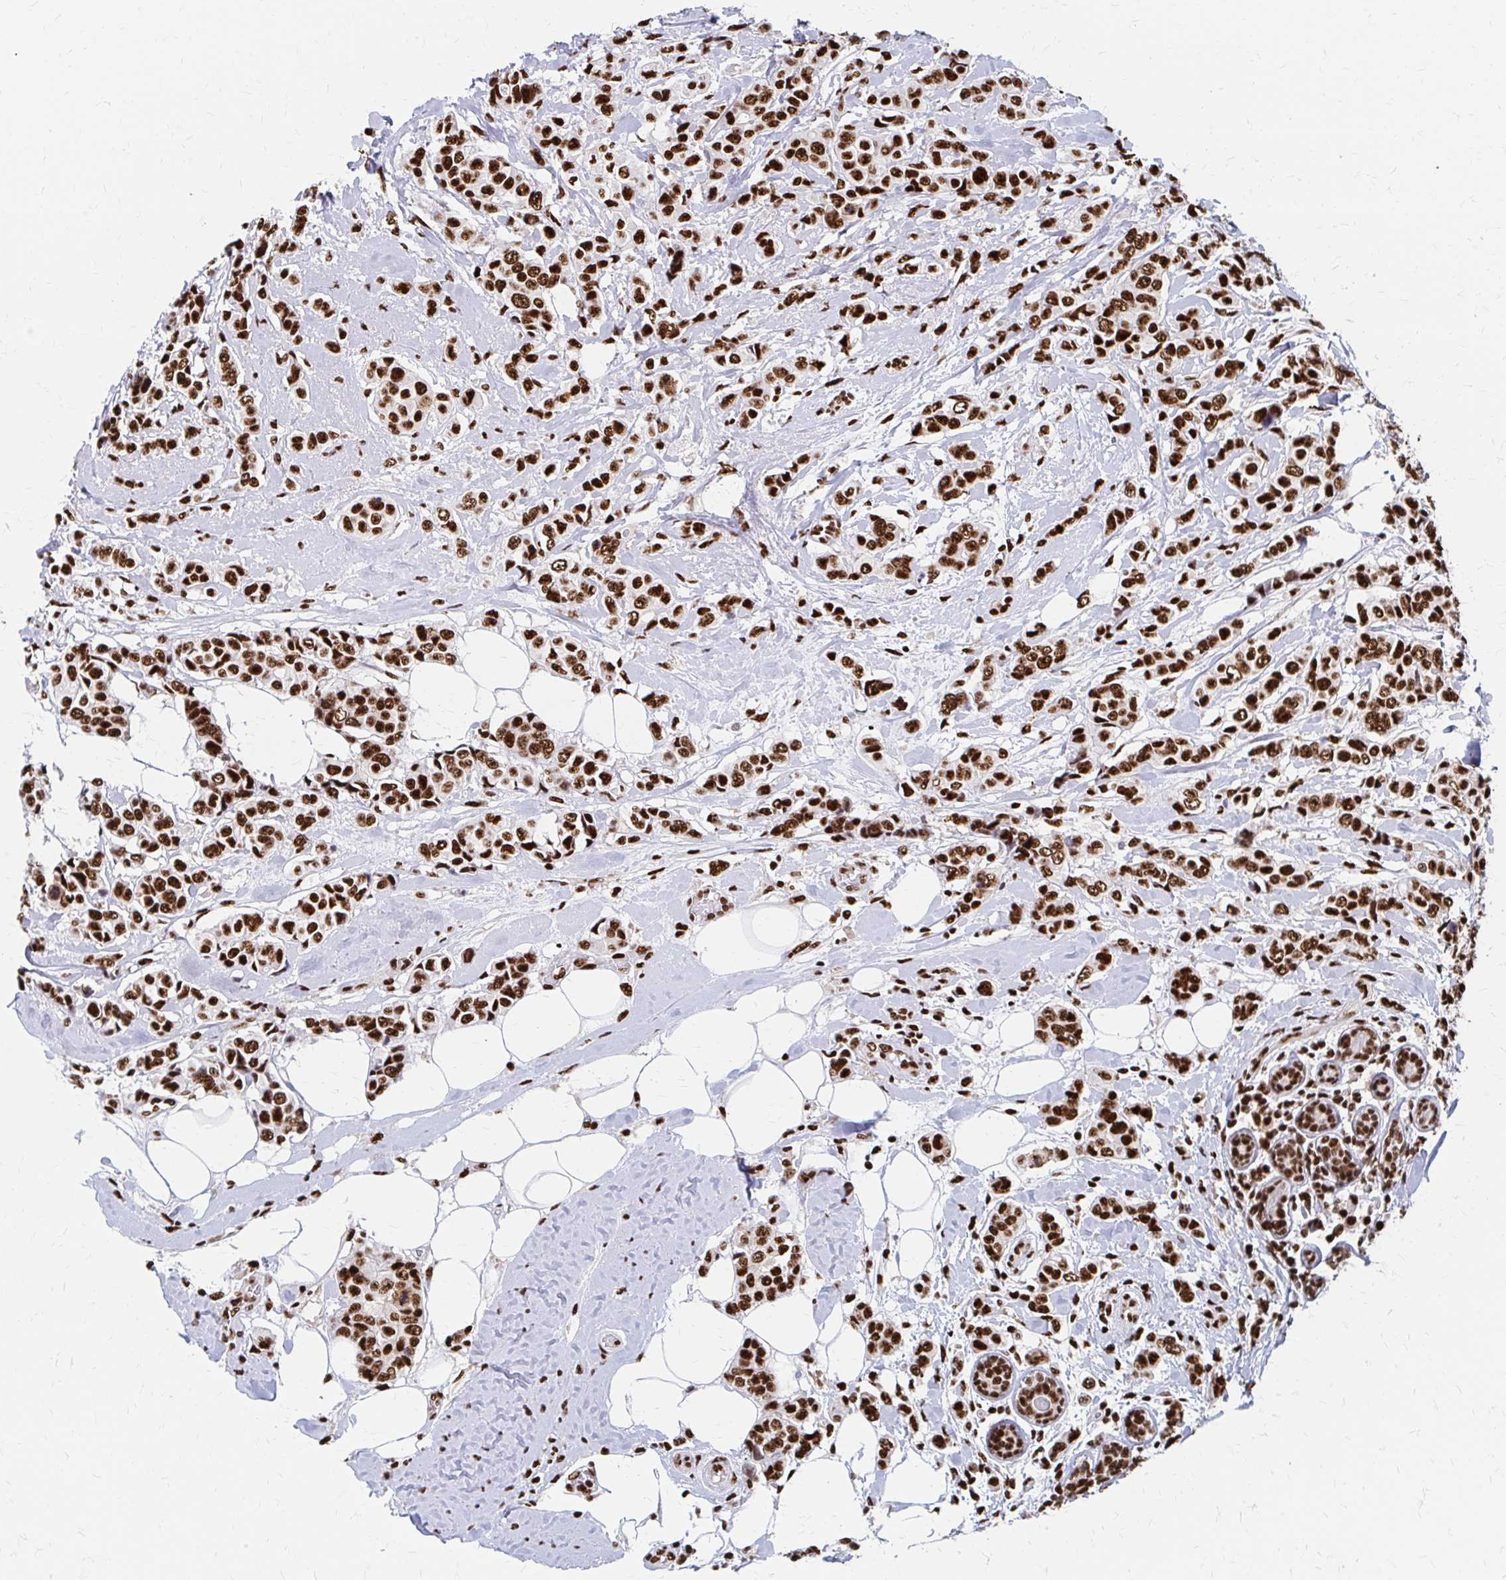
{"staining": {"intensity": "strong", "quantity": ">75%", "location": "nuclear"}, "tissue": "breast cancer", "cell_type": "Tumor cells", "image_type": "cancer", "snomed": [{"axis": "morphology", "description": "Lobular carcinoma"}, {"axis": "topography", "description": "Breast"}], "caption": "Immunohistochemistry (DAB) staining of human breast cancer (lobular carcinoma) reveals strong nuclear protein expression in approximately >75% of tumor cells.", "gene": "CNKSR3", "patient": {"sex": "female", "age": 51}}